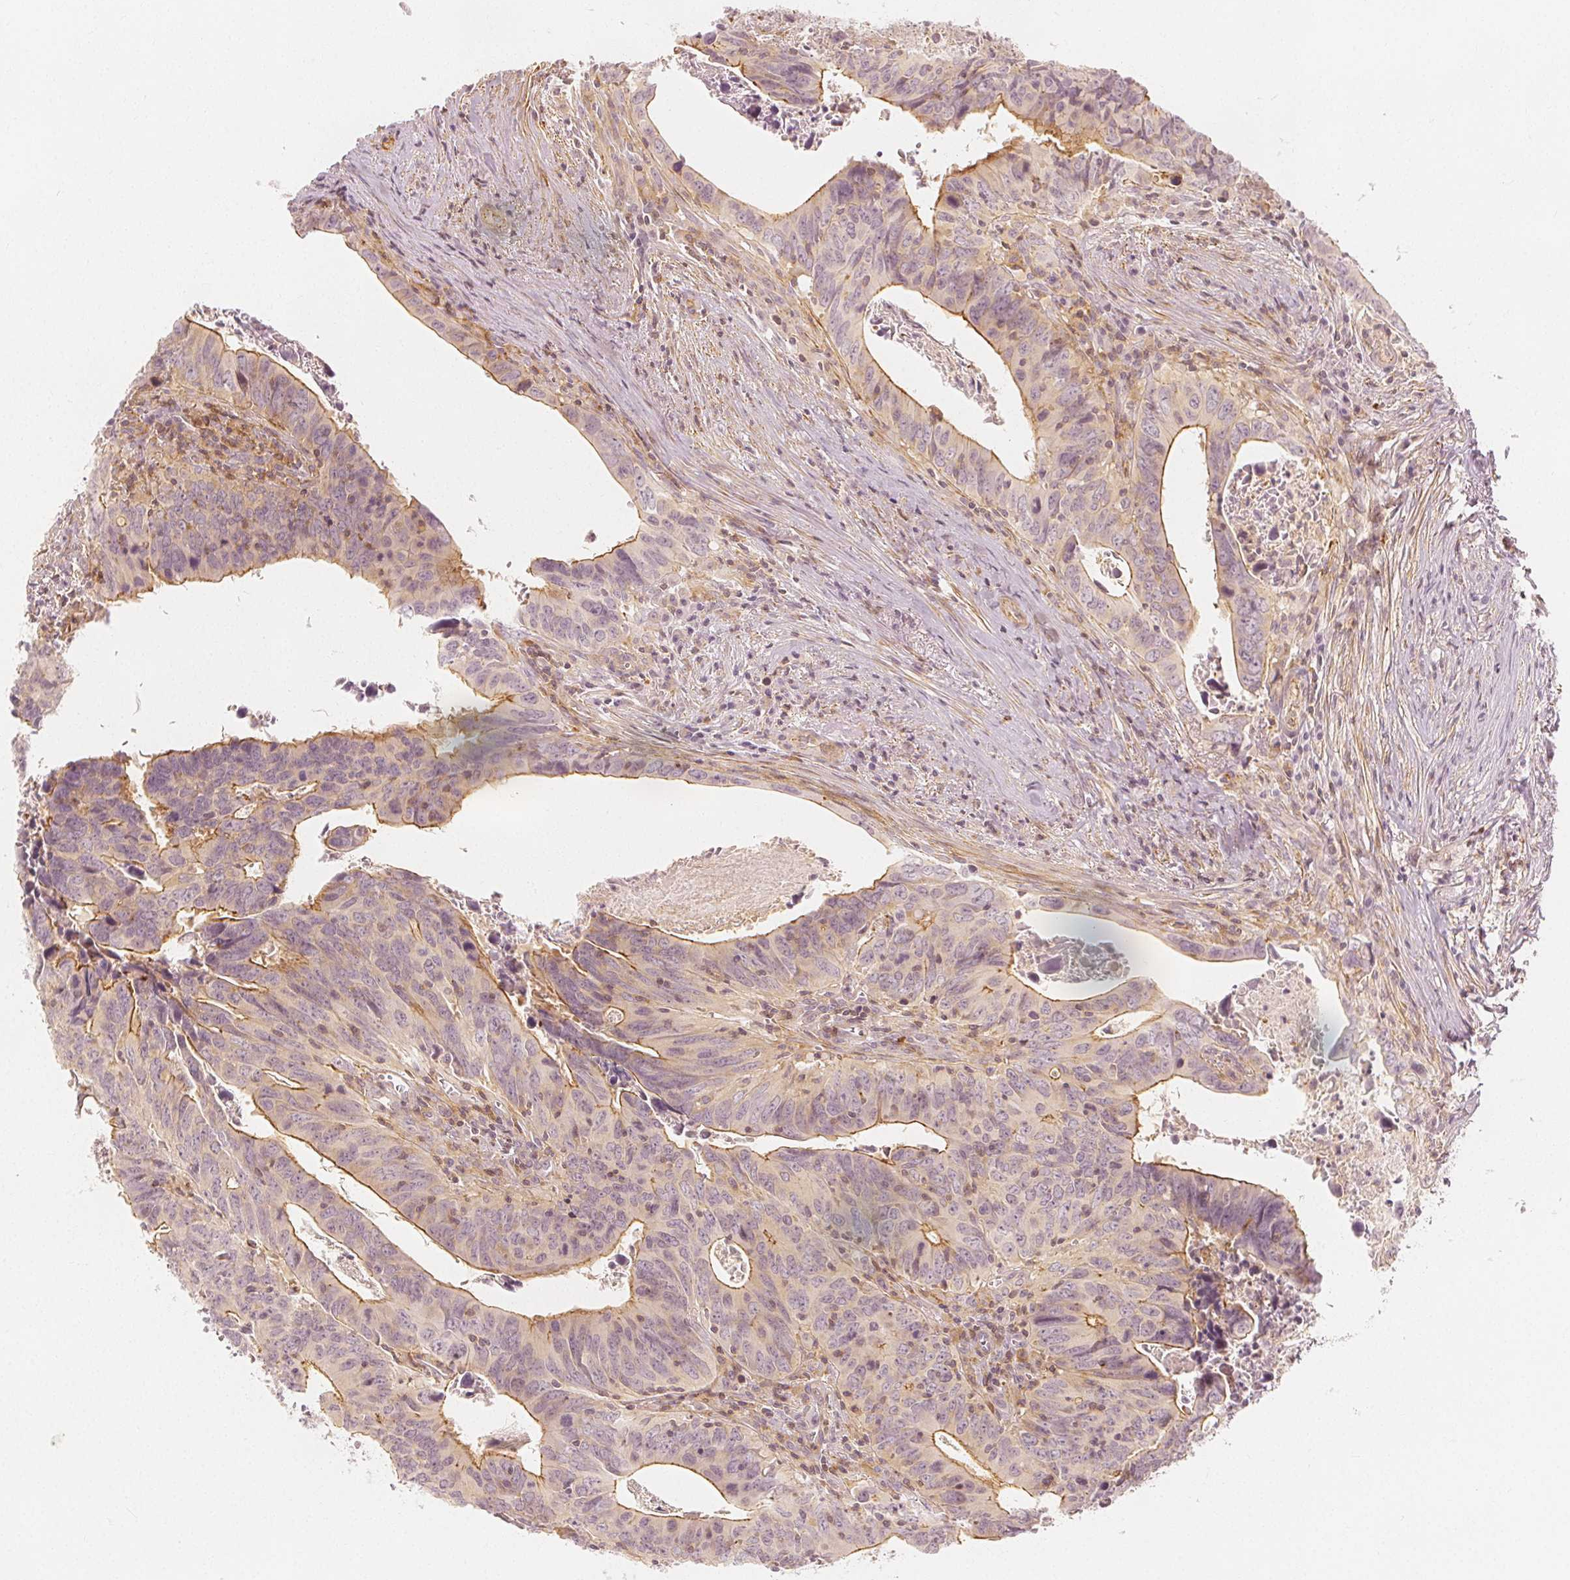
{"staining": {"intensity": "moderate", "quantity": "25%-75%", "location": "cytoplasmic/membranous"}, "tissue": "colorectal cancer", "cell_type": "Tumor cells", "image_type": "cancer", "snomed": [{"axis": "morphology", "description": "Adenocarcinoma, NOS"}, {"axis": "topography", "description": "Colon"}], "caption": "Adenocarcinoma (colorectal) tissue shows moderate cytoplasmic/membranous expression in about 25%-75% of tumor cells", "gene": "ARHGAP26", "patient": {"sex": "female", "age": 82}}